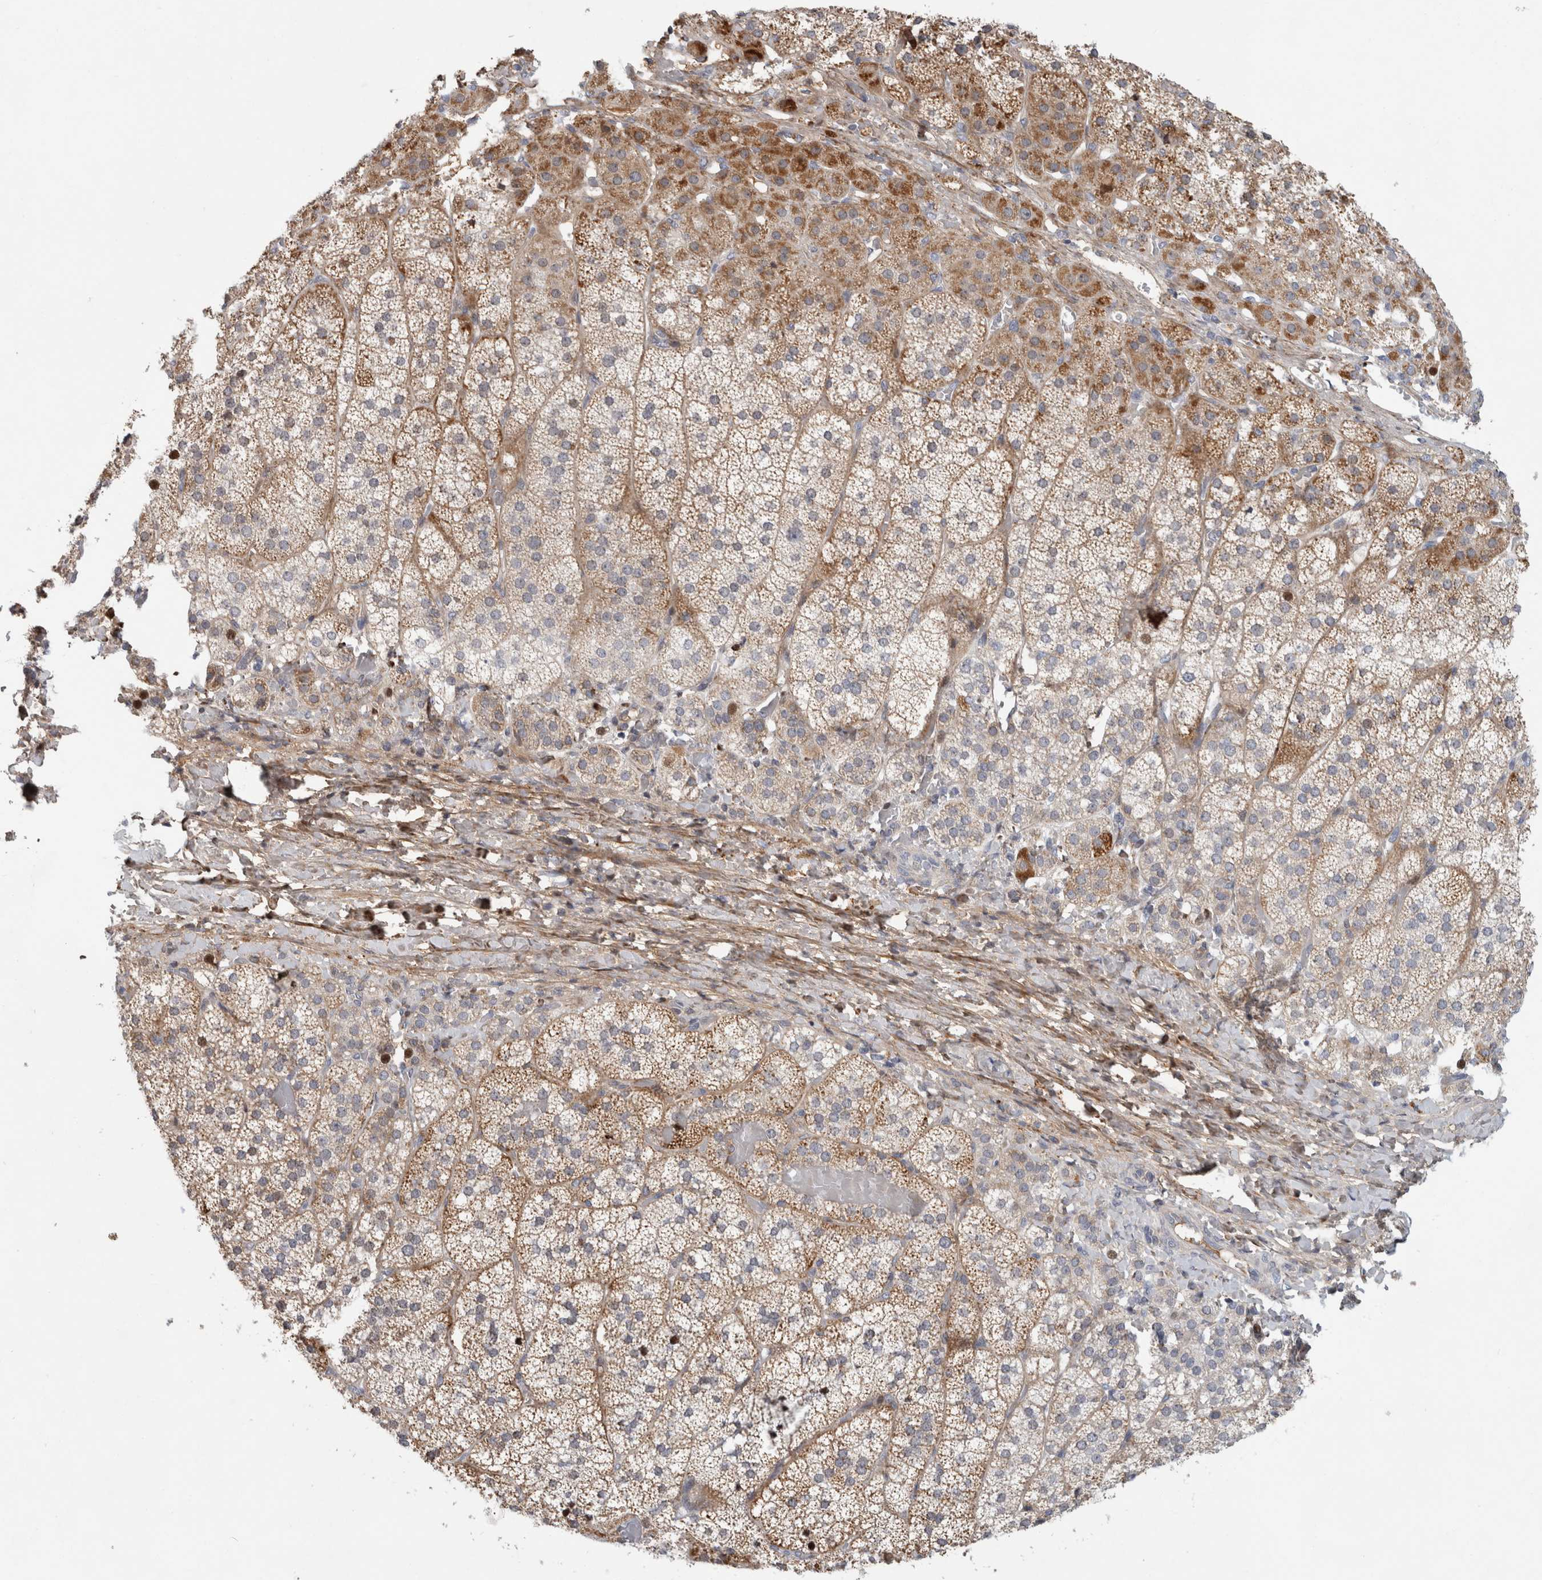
{"staining": {"intensity": "moderate", "quantity": "25%-75%", "location": "cytoplasmic/membranous,nuclear"}, "tissue": "adrenal gland", "cell_type": "Glandular cells", "image_type": "normal", "snomed": [{"axis": "morphology", "description": "Normal tissue, NOS"}, {"axis": "topography", "description": "Adrenal gland"}], "caption": "Immunohistochemistry (IHC) of normal human adrenal gland shows medium levels of moderate cytoplasmic/membranous,nuclear staining in about 25%-75% of glandular cells.", "gene": "RBM48", "patient": {"sex": "female", "age": 44}}